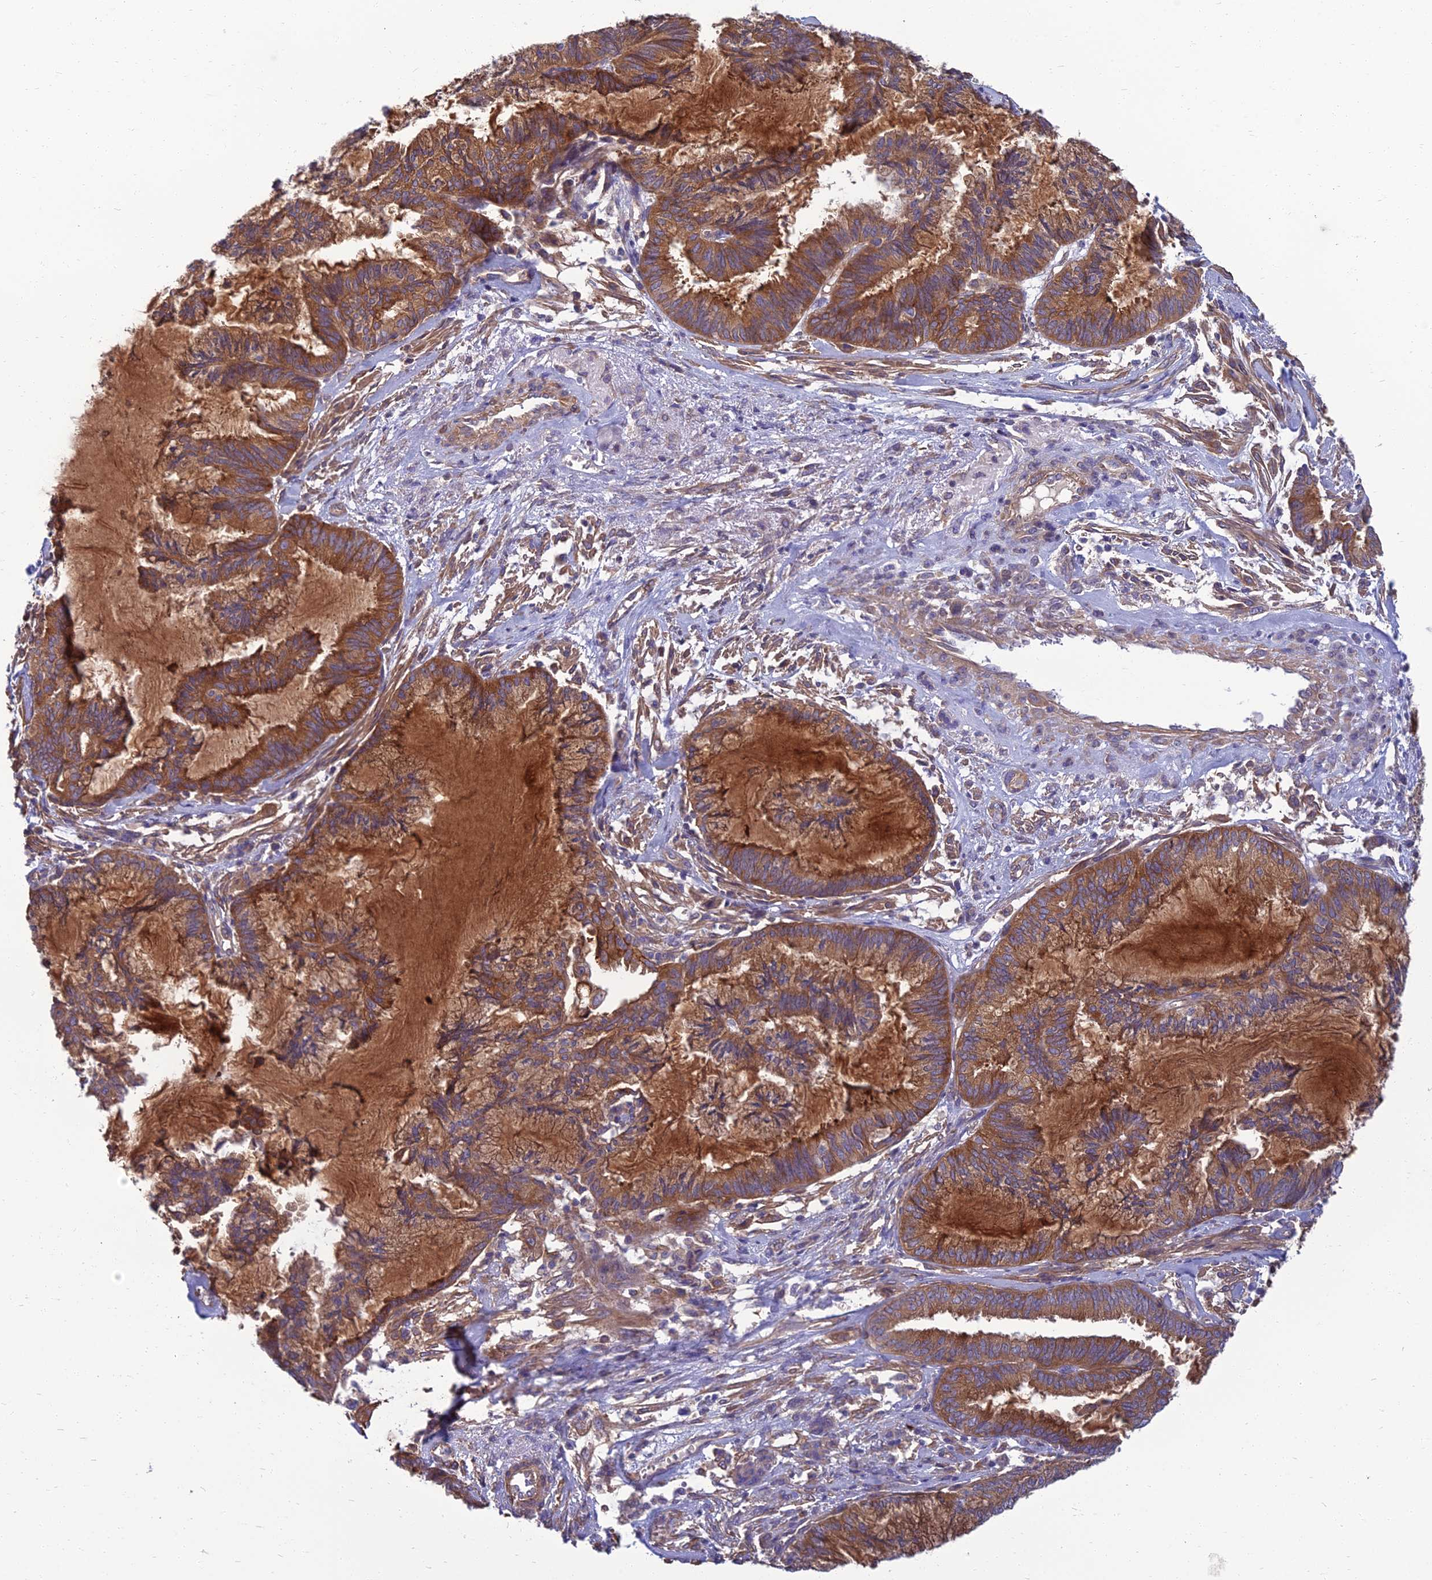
{"staining": {"intensity": "moderate", "quantity": ">75%", "location": "cytoplasmic/membranous"}, "tissue": "endometrial cancer", "cell_type": "Tumor cells", "image_type": "cancer", "snomed": [{"axis": "morphology", "description": "Adenocarcinoma, NOS"}, {"axis": "topography", "description": "Endometrium"}], "caption": "A micrograph of endometrial cancer (adenocarcinoma) stained for a protein reveals moderate cytoplasmic/membranous brown staining in tumor cells.", "gene": "WDR24", "patient": {"sex": "female", "age": 86}}